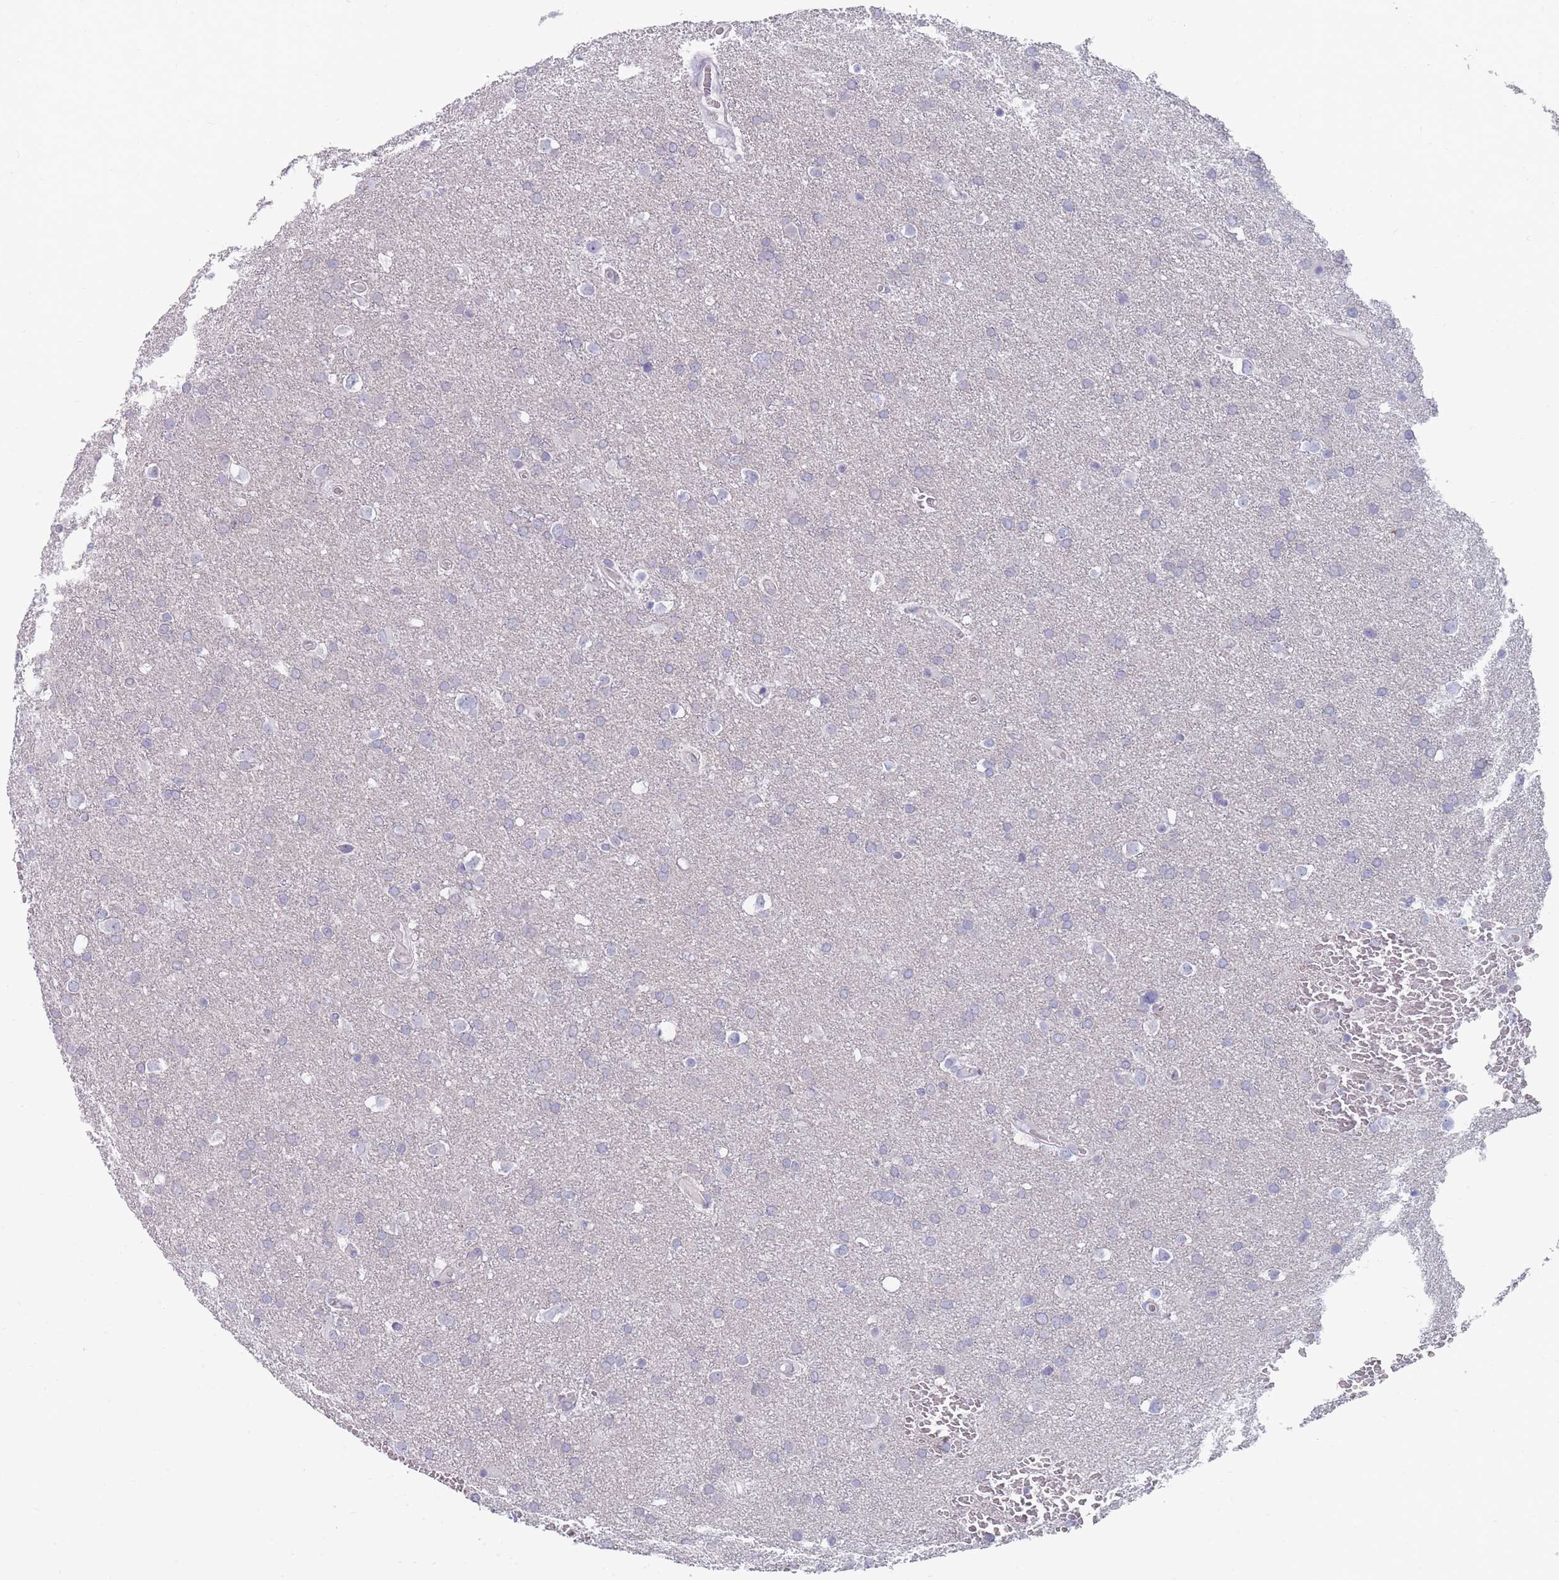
{"staining": {"intensity": "negative", "quantity": "none", "location": "none"}, "tissue": "glioma", "cell_type": "Tumor cells", "image_type": "cancer", "snomed": [{"axis": "morphology", "description": "Glioma, malignant, Low grade"}, {"axis": "topography", "description": "Brain"}], "caption": "IHC histopathology image of neoplastic tissue: human glioma stained with DAB displays no significant protein positivity in tumor cells. Brightfield microscopy of immunohistochemistry (IHC) stained with DAB (brown) and hematoxylin (blue), captured at high magnification.", "gene": "PIGU", "patient": {"sex": "female", "age": 32}}